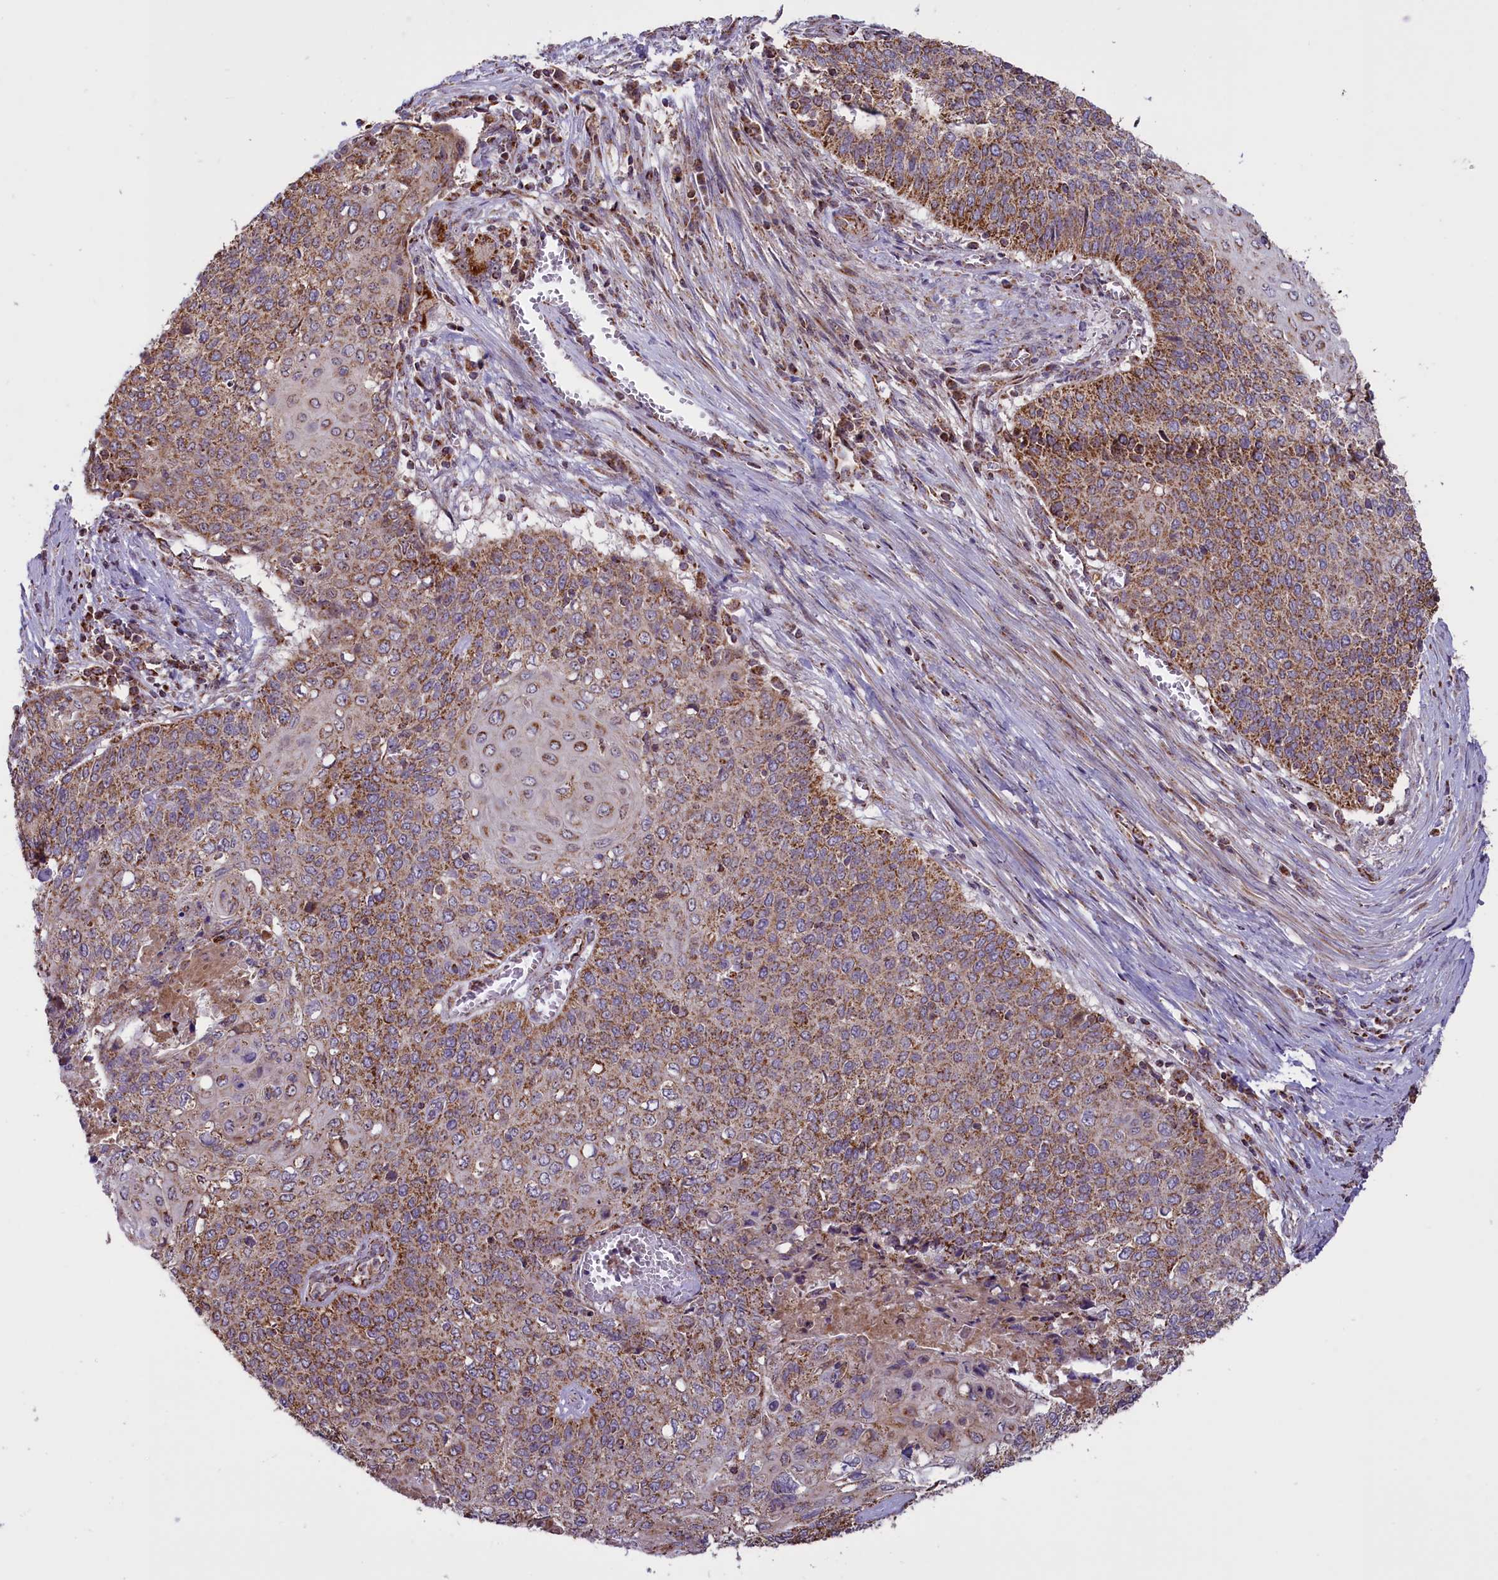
{"staining": {"intensity": "moderate", "quantity": ">75%", "location": "cytoplasmic/membranous"}, "tissue": "cervical cancer", "cell_type": "Tumor cells", "image_type": "cancer", "snomed": [{"axis": "morphology", "description": "Squamous cell carcinoma, NOS"}, {"axis": "topography", "description": "Cervix"}], "caption": "This is a micrograph of immunohistochemistry staining of squamous cell carcinoma (cervical), which shows moderate staining in the cytoplasmic/membranous of tumor cells.", "gene": "GLRX5", "patient": {"sex": "female", "age": 39}}